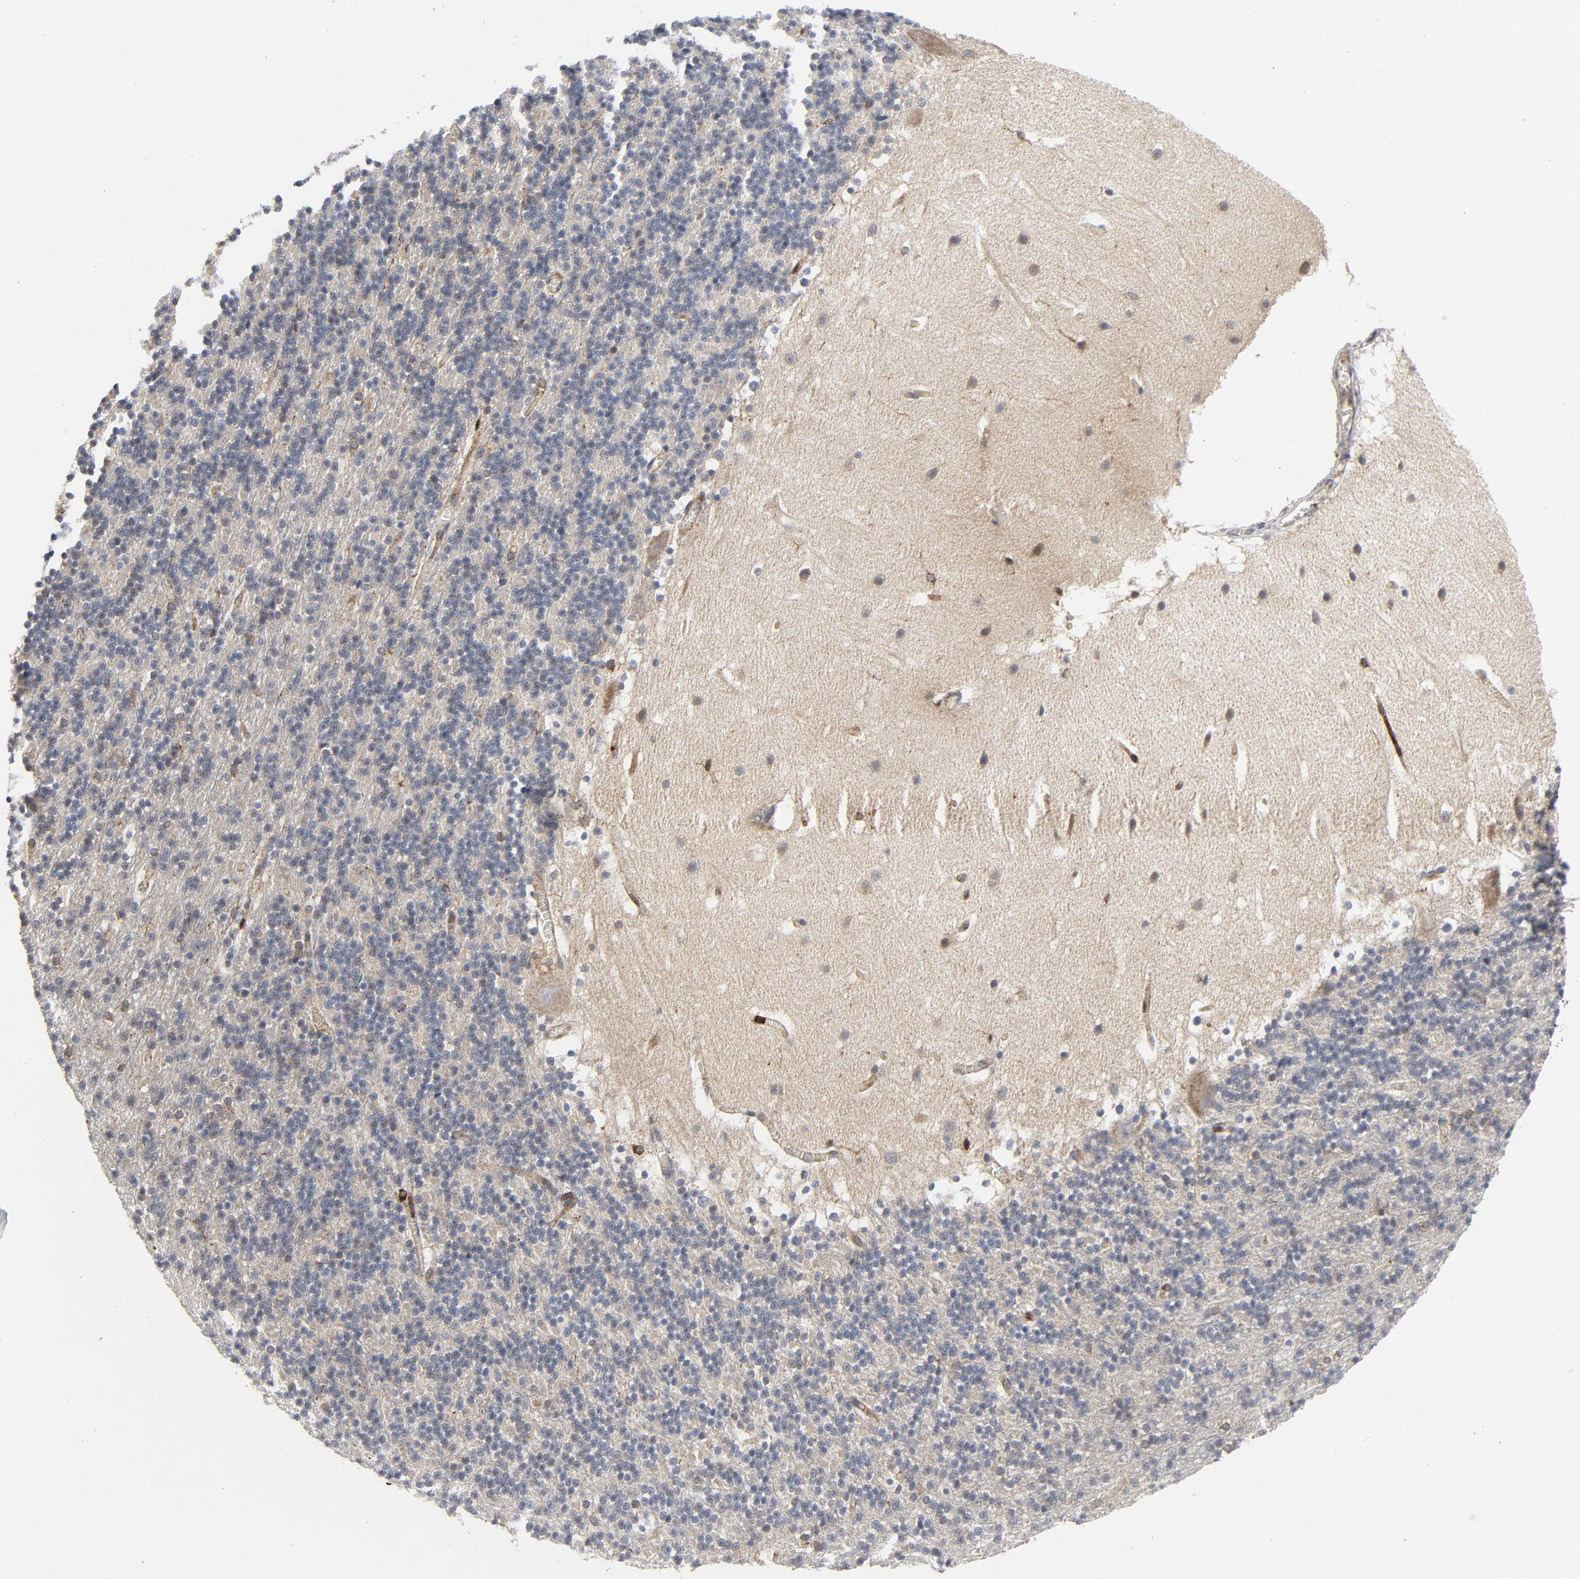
{"staining": {"intensity": "weak", "quantity": "<25%", "location": "cytoplasmic/membranous"}, "tissue": "cerebellum", "cell_type": "Cells in granular layer", "image_type": "normal", "snomed": [{"axis": "morphology", "description": "Normal tissue, NOS"}, {"axis": "topography", "description": "Cerebellum"}], "caption": "Cells in granular layer show no significant positivity in unremarkable cerebellum.", "gene": "YES1", "patient": {"sex": "male", "age": 45}}